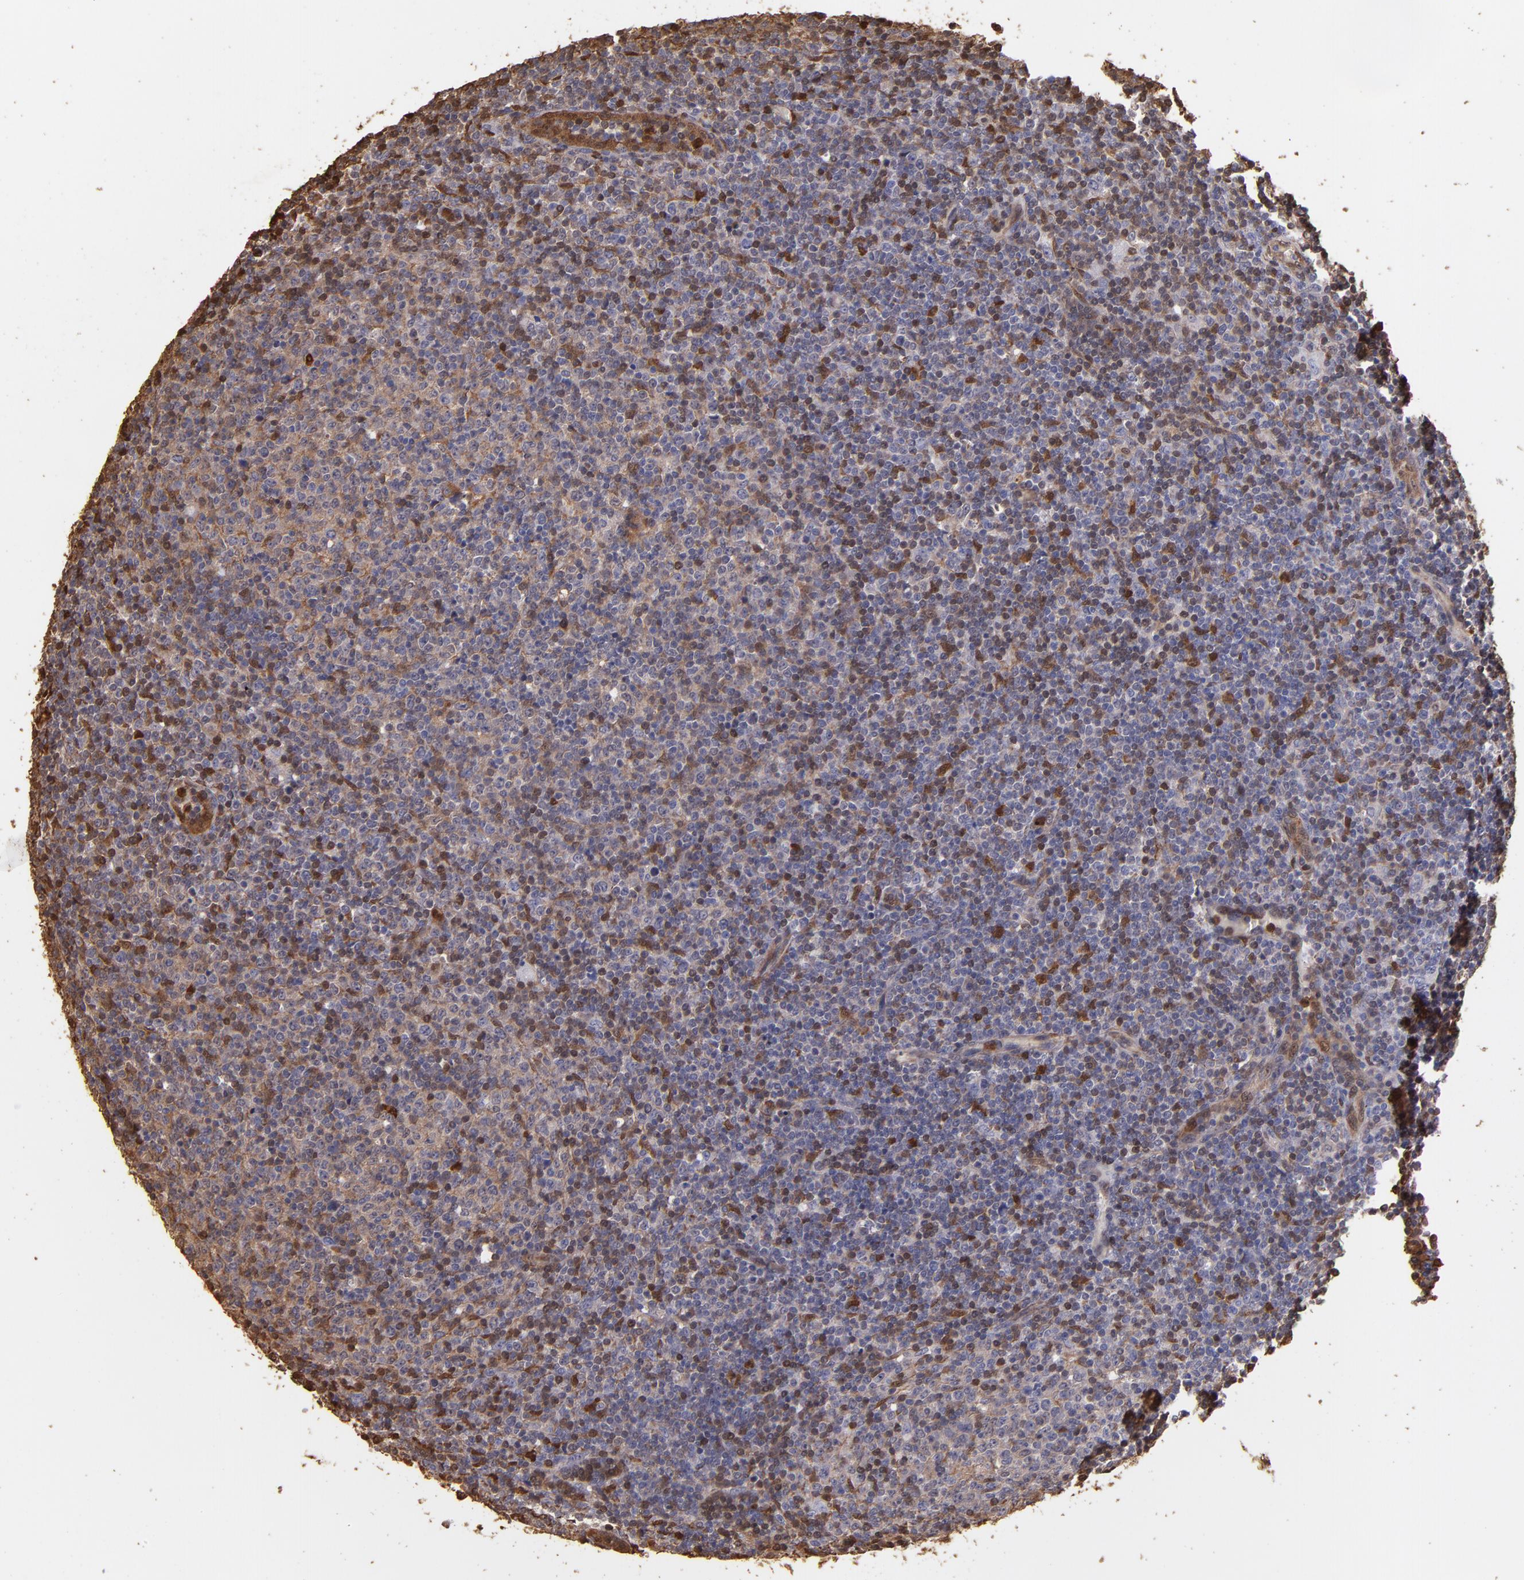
{"staining": {"intensity": "moderate", "quantity": "25%-75%", "location": "cytoplasmic/membranous,nuclear"}, "tissue": "lymphoma", "cell_type": "Tumor cells", "image_type": "cancer", "snomed": [{"axis": "morphology", "description": "Malignant lymphoma, non-Hodgkin's type, Low grade"}, {"axis": "topography", "description": "Lymph node"}], "caption": "IHC photomicrograph of neoplastic tissue: human low-grade malignant lymphoma, non-Hodgkin's type stained using IHC demonstrates medium levels of moderate protein expression localized specifically in the cytoplasmic/membranous and nuclear of tumor cells, appearing as a cytoplasmic/membranous and nuclear brown color.", "gene": "S100A6", "patient": {"sex": "male", "age": 70}}